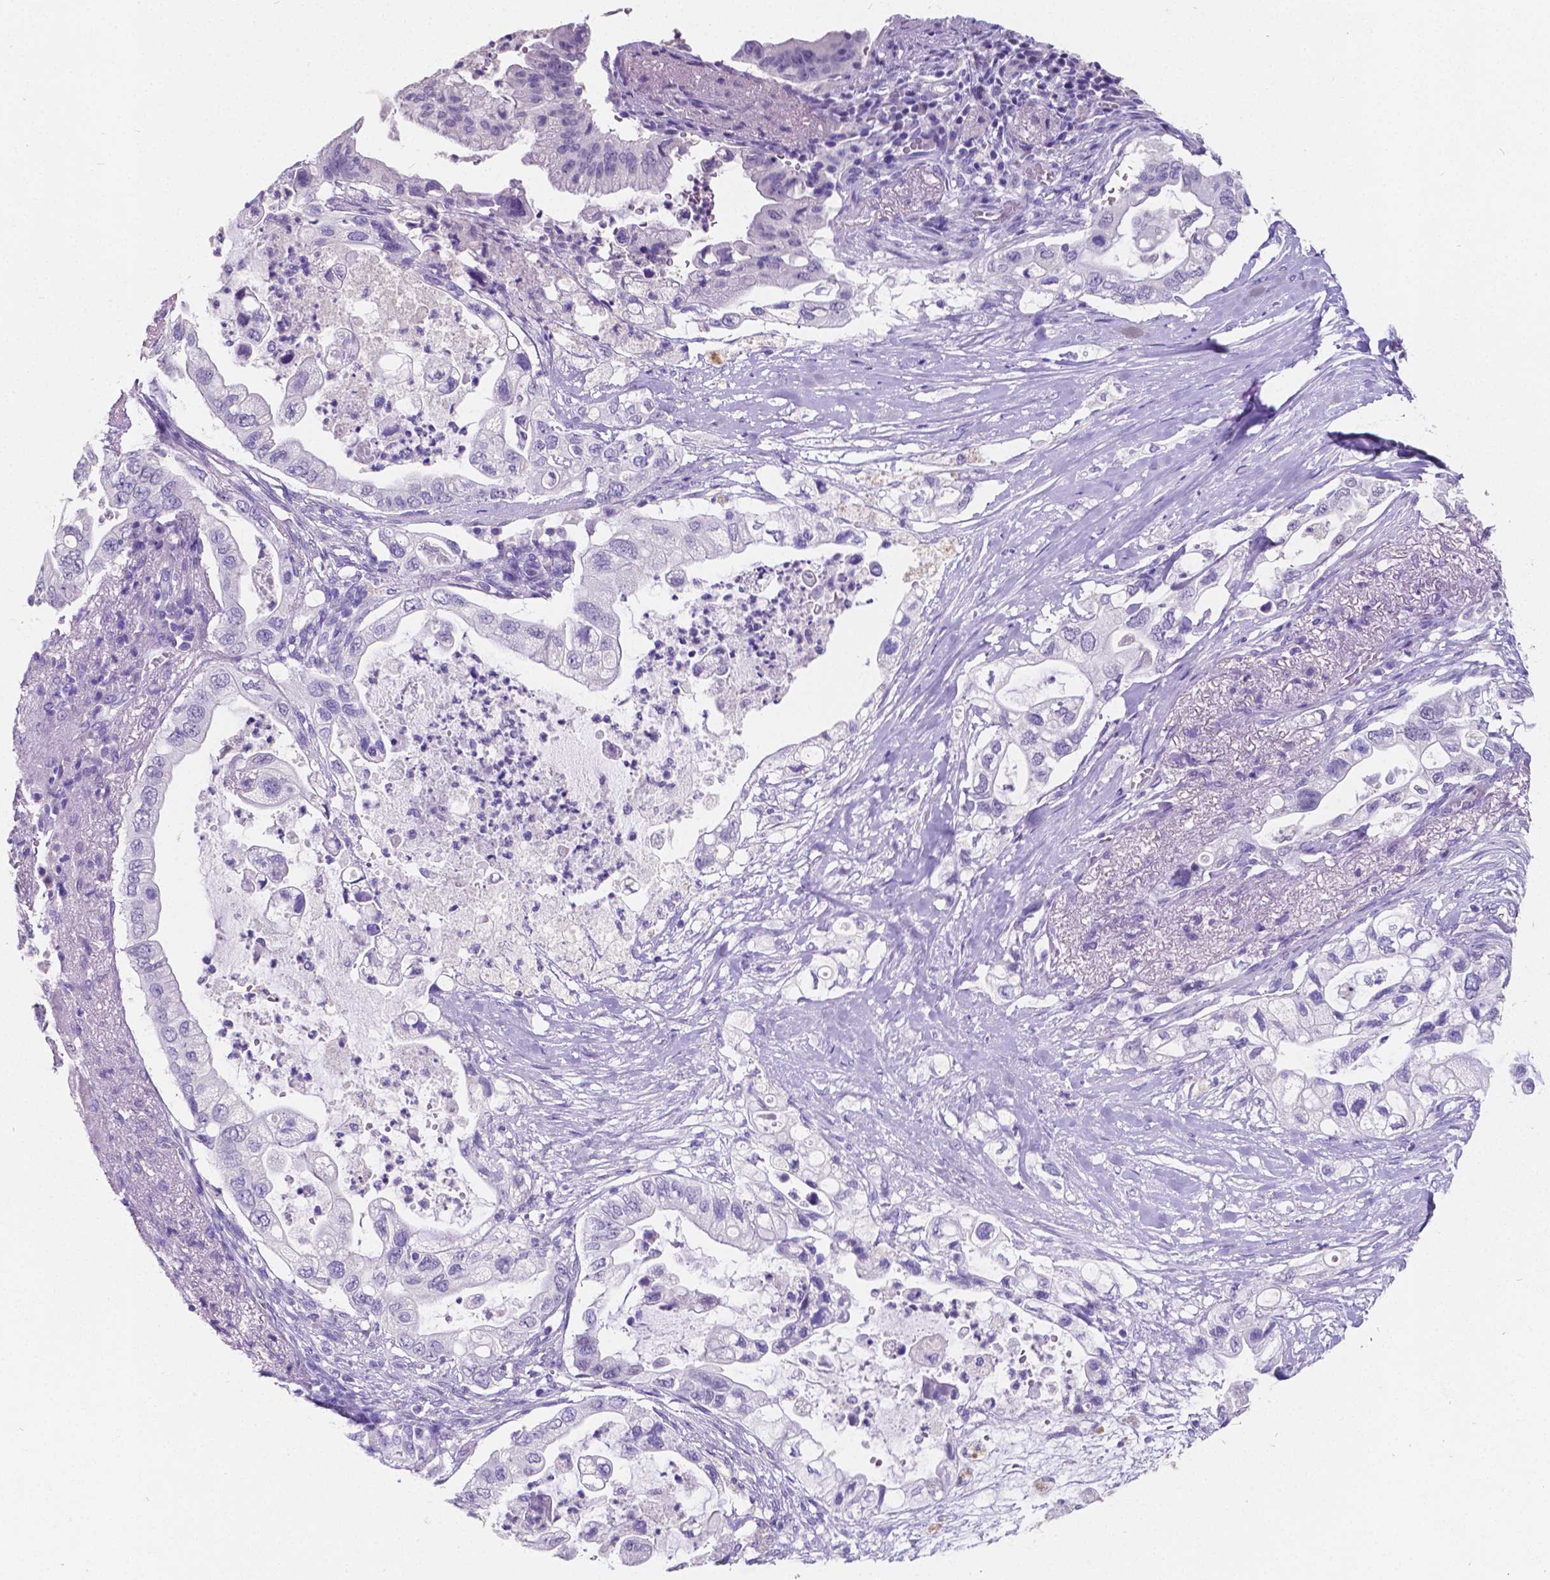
{"staining": {"intensity": "negative", "quantity": "none", "location": "none"}, "tissue": "pancreatic cancer", "cell_type": "Tumor cells", "image_type": "cancer", "snomed": [{"axis": "morphology", "description": "Adenocarcinoma, NOS"}, {"axis": "topography", "description": "Pancreas"}], "caption": "A high-resolution image shows immunohistochemistry (IHC) staining of pancreatic cancer (adenocarcinoma), which demonstrates no significant positivity in tumor cells.", "gene": "SATB2", "patient": {"sex": "female", "age": 72}}